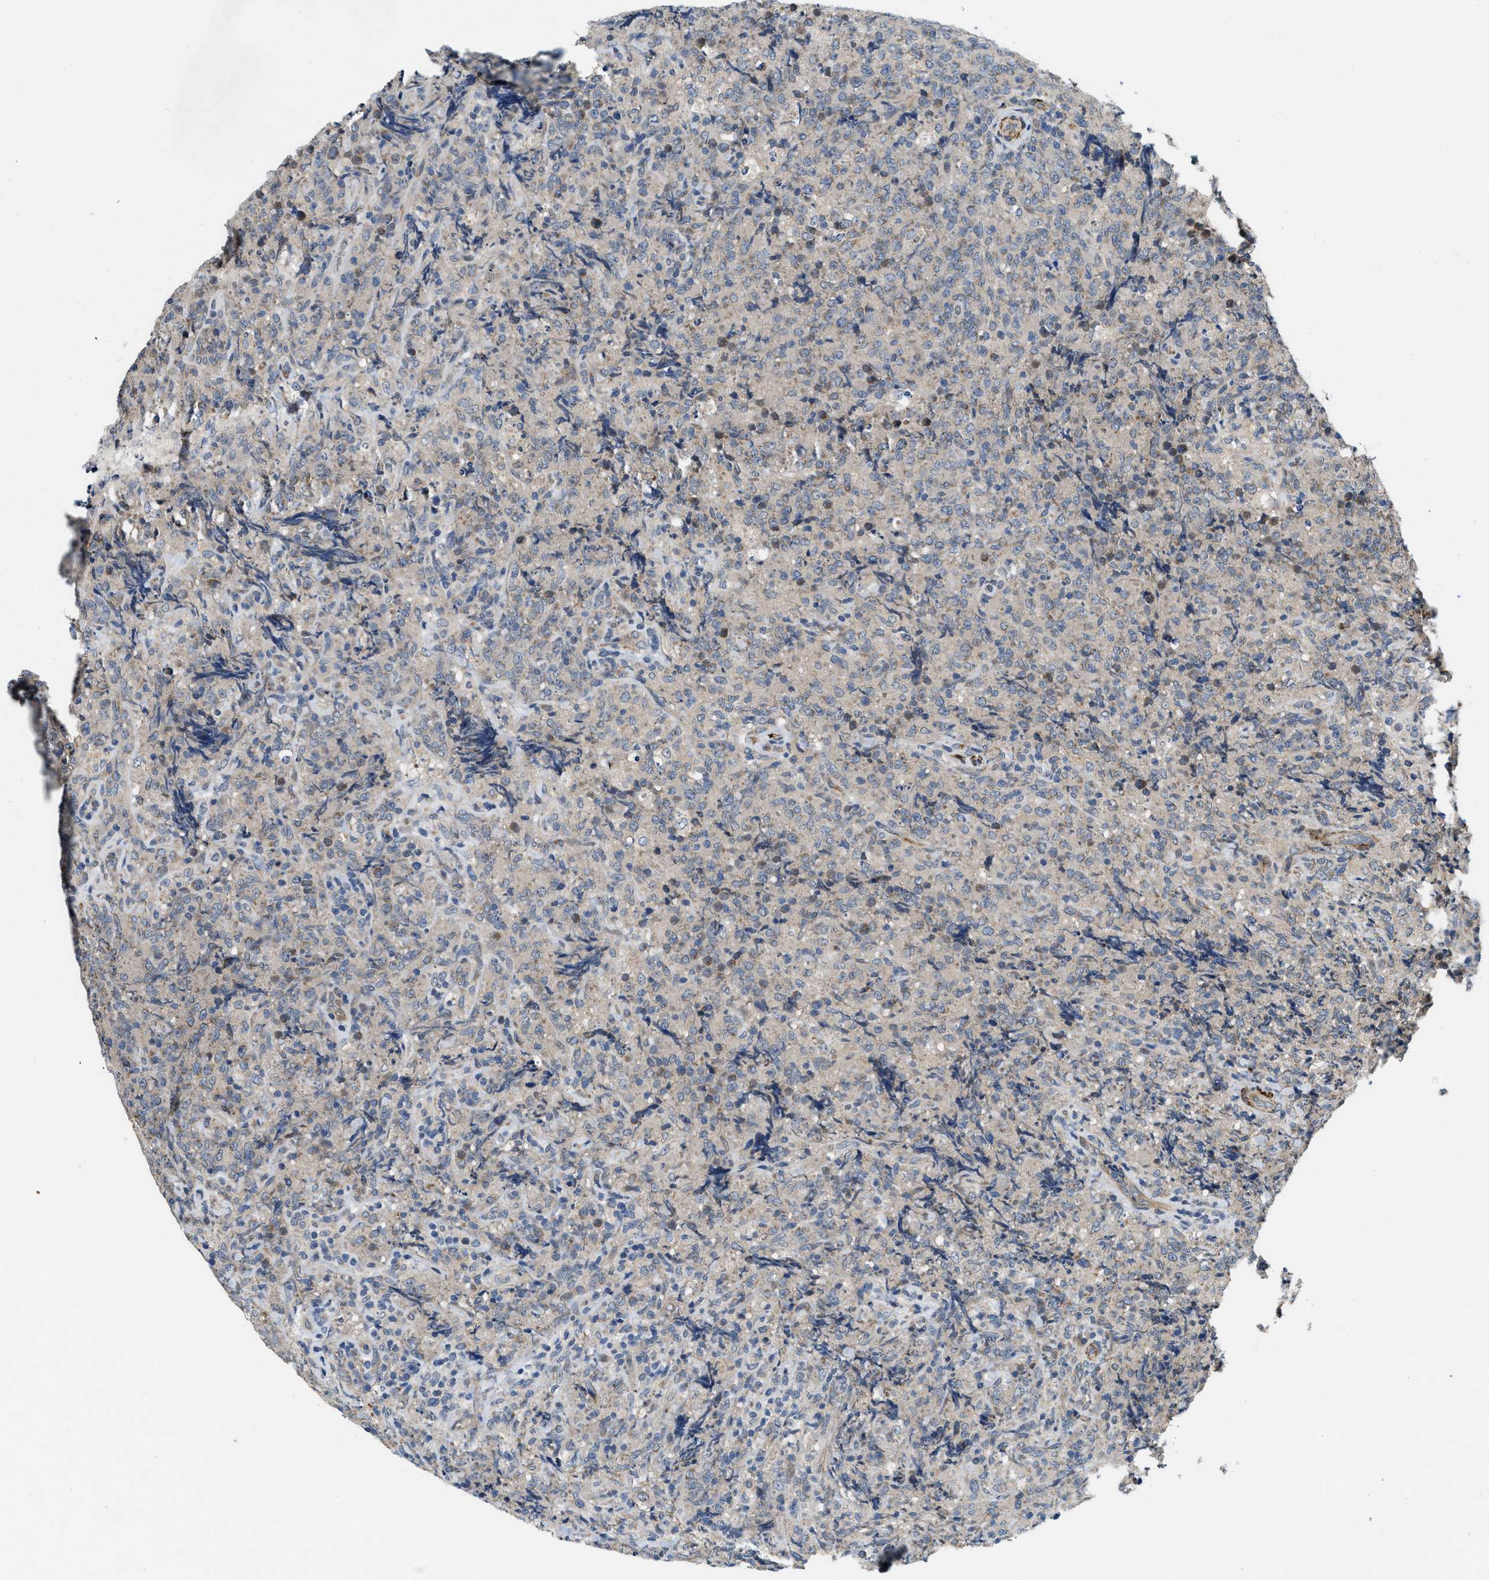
{"staining": {"intensity": "weak", "quantity": "<25%", "location": "cytoplasmic/membranous"}, "tissue": "lymphoma", "cell_type": "Tumor cells", "image_type": "cancer", "snomed": [{"axis": "morphology", "description": "Malignant lymphoma, non-Hodgkin's type, High grade"}, {"axis": "topography", "description": "Tonsil"}], "caption": "IHC of human lymphoma demonstrates no staining in tumor cells.", "gene": "ZNF599", "patient": {"sex": "female", "age": 36}}